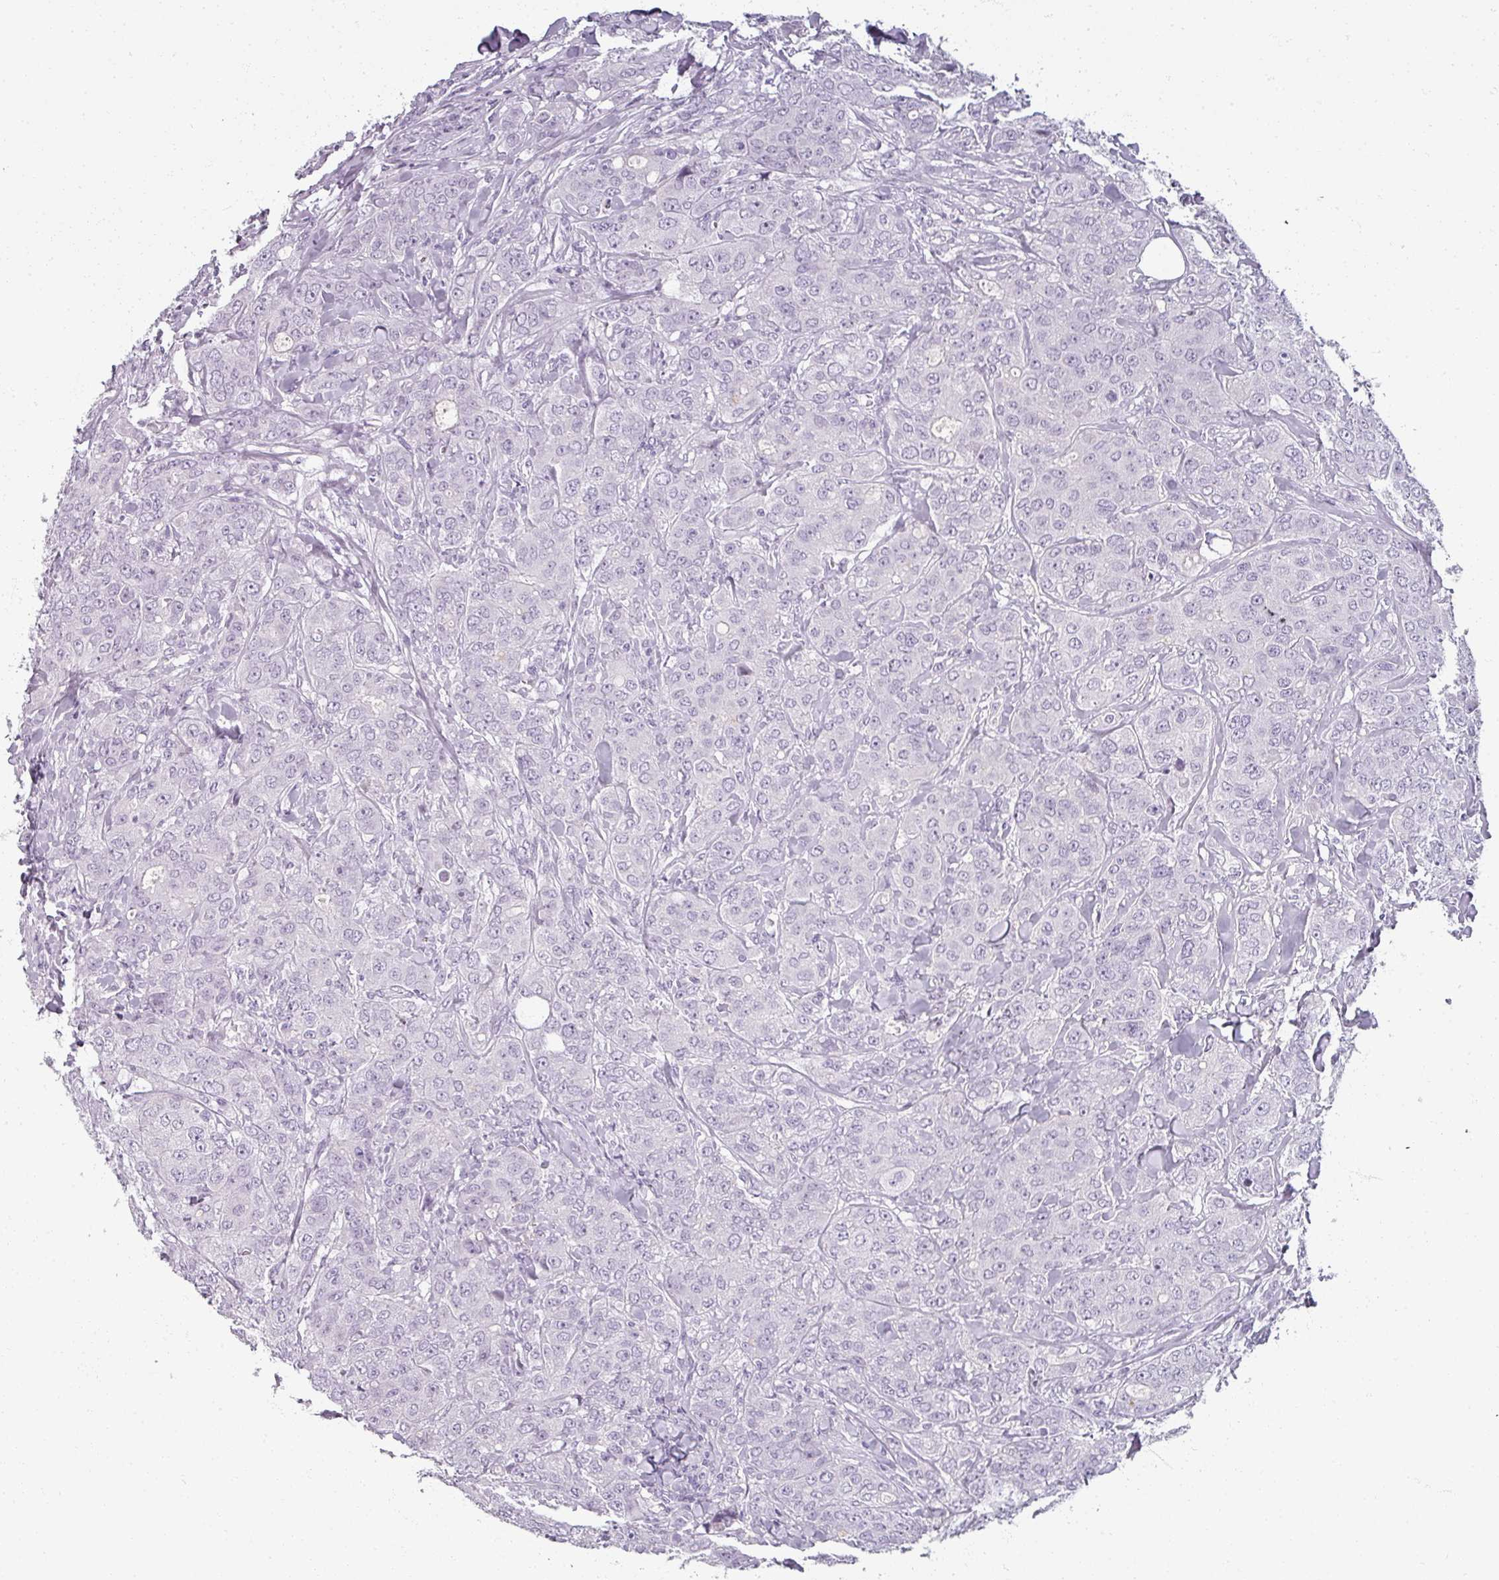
{"staining": {"intensity": "negative", "quantity": "none", "location": "none"}, "tissue": "breast cancer", "cell_type": "Tumor cells", "image_type": "cancer", "snomed": [{"axis": "morphology", "description": "Duct carcinoma"}, {"axis": "topography", "description": "Breast"}], "caption": "This histopathology image is of breast cancer stained with immunohistochemistry (IHC) to label a protein in brown with the nuclei are counter-stained blue. There is no staining in tumor cells.", "gene": "REG3G", "patient": {"sex": "female", "age": 43}}